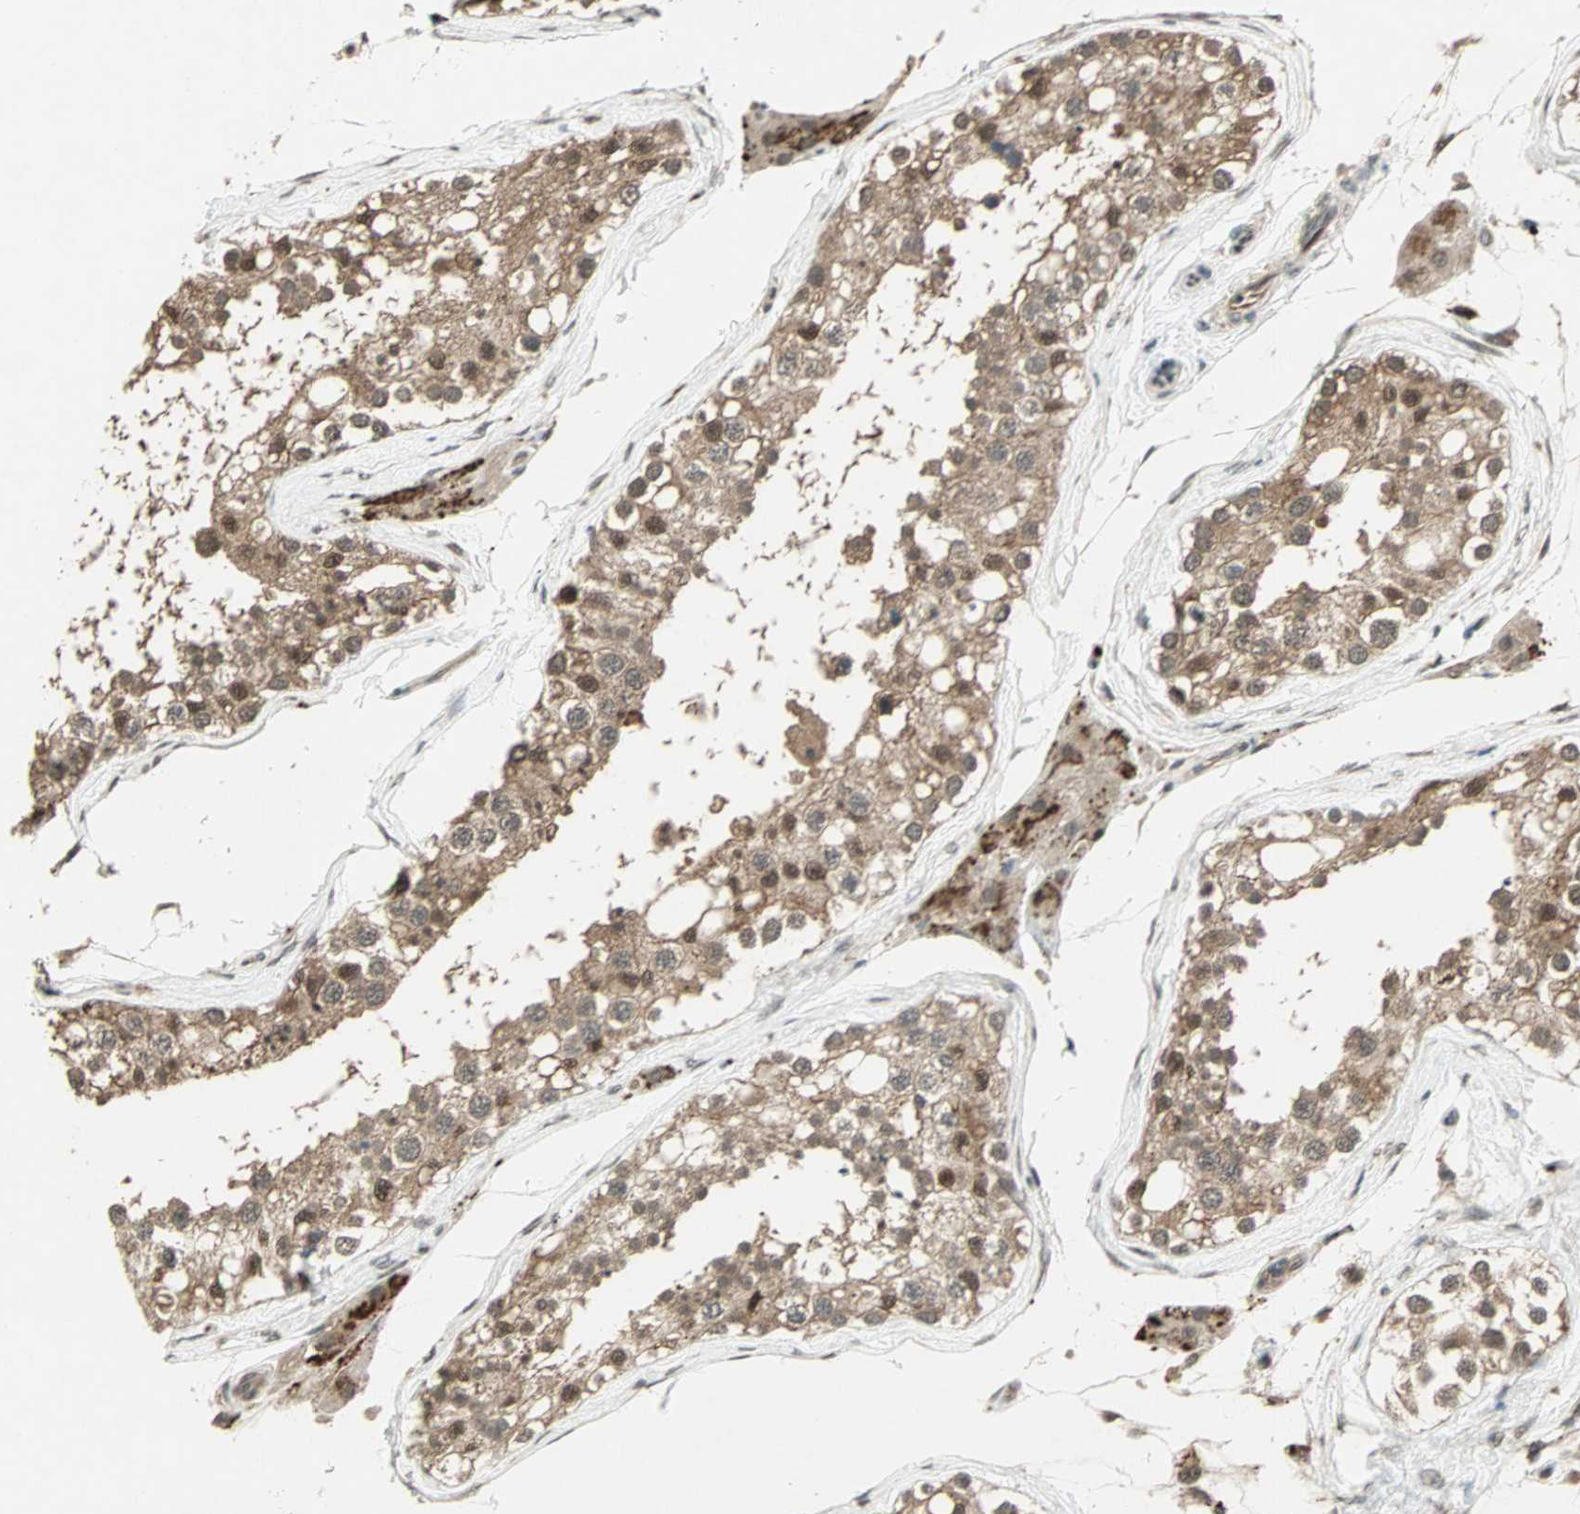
{"staining": {"intensity": "moderate", "quantity": ">75%", "location": "cytoplasmic/membranous,nuclear"}, "tissue": "testis", "cell_type": "Cells in seminiferous ducts", "image_type": "normal", "snomed": [{"axis": "morphology", "description": "Normal tissue, NOS"}, {"axis": "topography", "description": "Testis"}], "caption": "Immunohistochemistry (IHC) (DAB (3,3'-diaminobenzidine)) staining of unremarkable human testis reveals moderate cytoplasmic/membranous,nuclear protein expression in about >75% of cells in seminiferous ducts.", "gene": "ZNF701", "patient": {"sex": "male", "age": 68}}